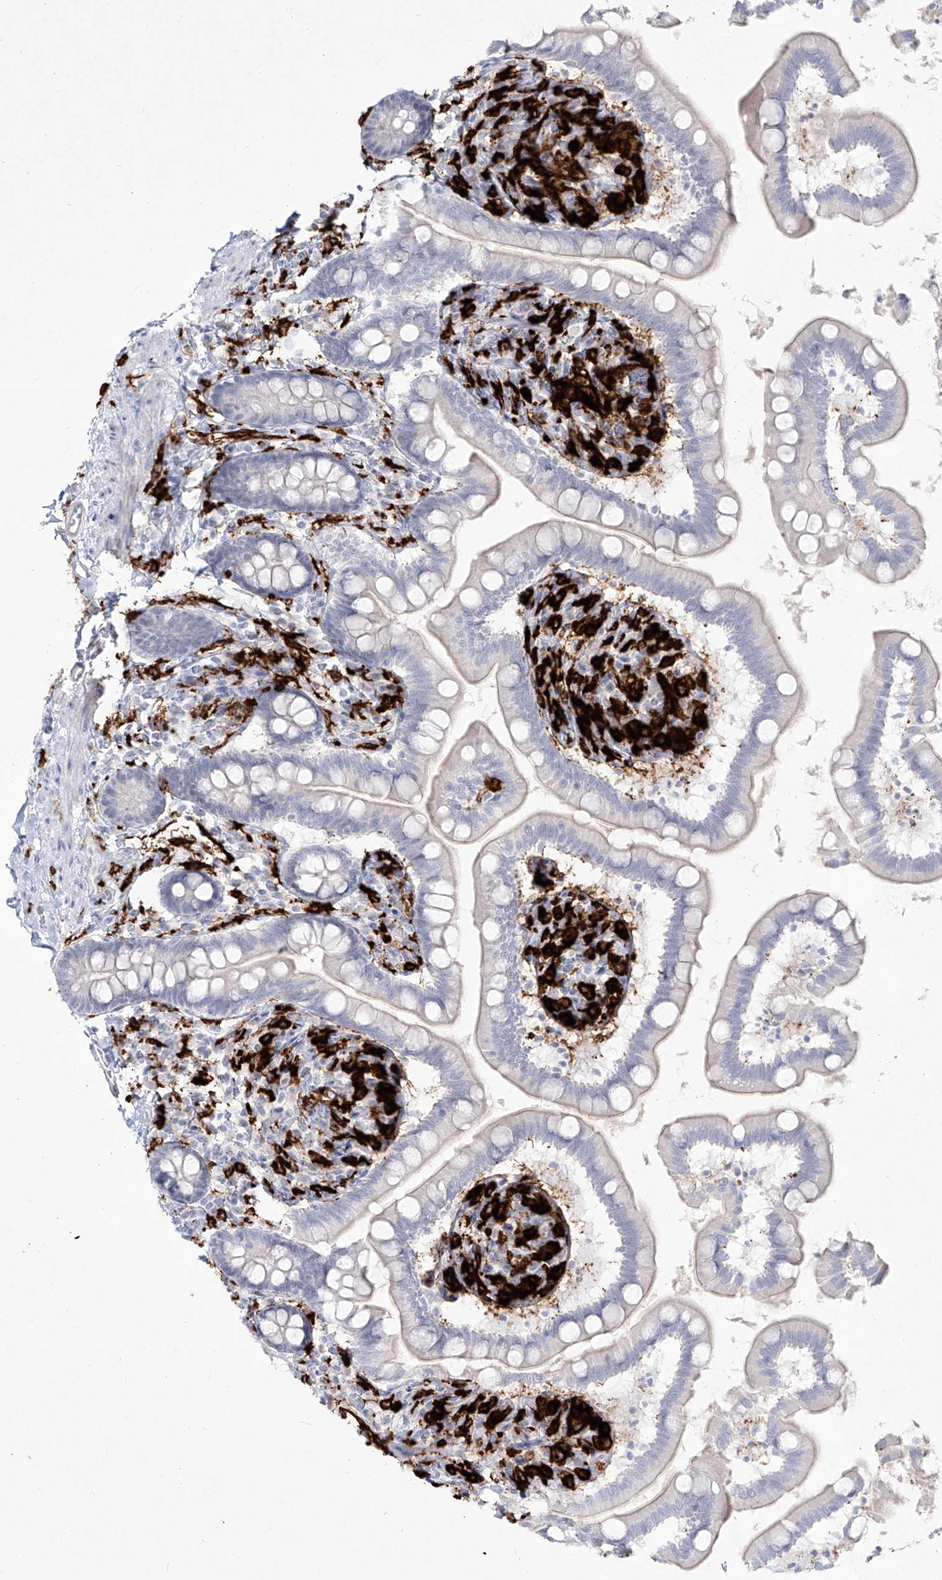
{"staining": {"intensity": "negative", "quantity": "none", "location": "none"}, "tissue": "small intestine", "cell_type": "Glandular cells", "image_type": "normal", "snomed": [{"axis": "morphology", "description": "Normal tissue, NOS"}, {"axis": "topography", "description": "Small intestine"}], "caption": "Immunohistochemistry image of normal small intestine: human small intestine stained with DAB displays no significant protein staining in glandular cells. (IHC, brightfield microscopy, high magnification).", "gene": "CD209", "patient": {"sex": "female", "age": 64}}